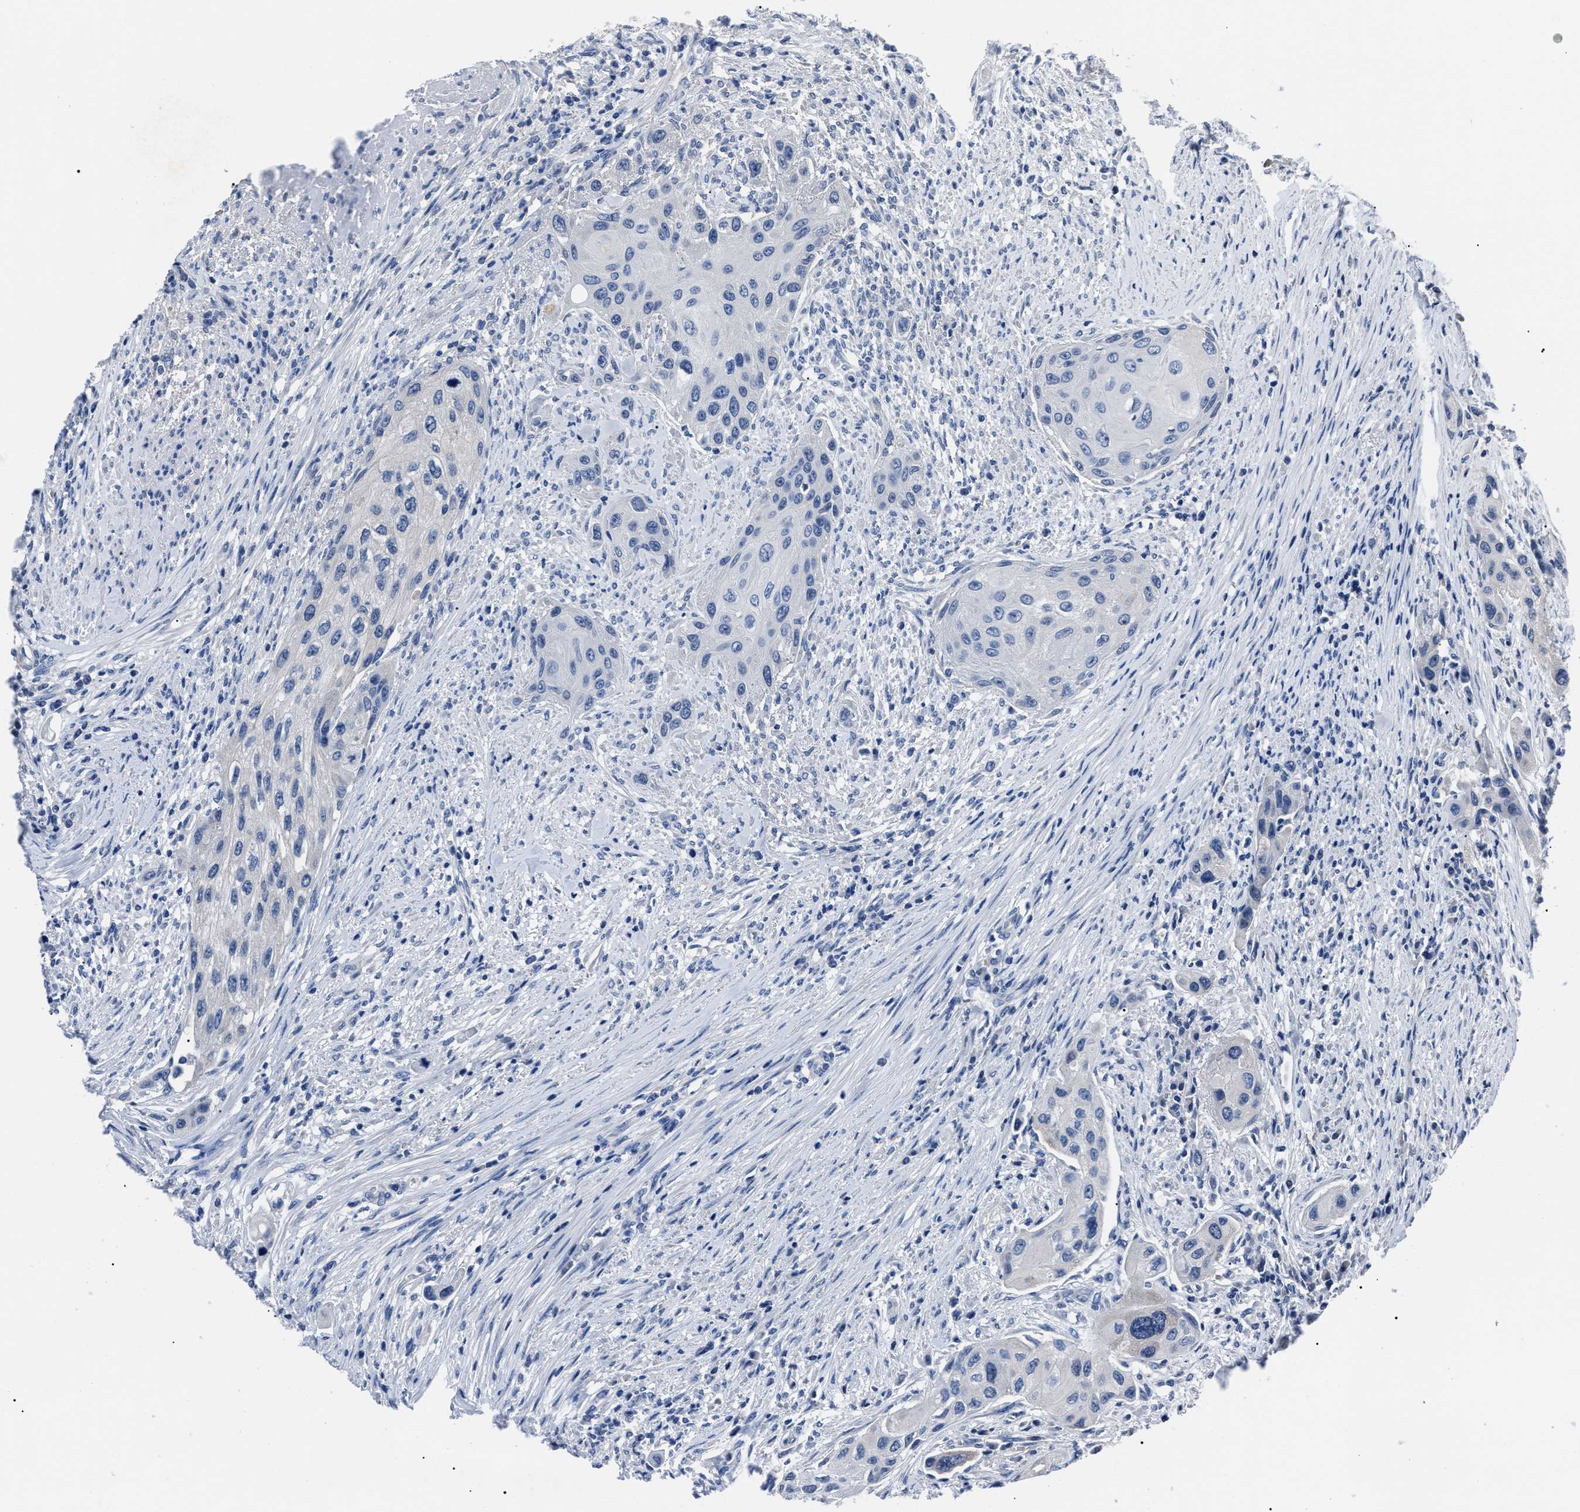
{"staining": {"intensity": "negative", "quantity": "none", "location": "none"}, "tissue": "urothelial cancer", "cell_type": "Tumor cells", "image_type": "cancer", "snomed": [{"axis": "morphology", "description": "Urothelial carcinoma, High grade"}, {"axis": "topography", "description": "Urinary bladder"}], "caption": "Immunohistochemistry (IHC) histopathology image of human urothelial cancer stained for a protein (brown), which exhibits no positivity in tumor cells.", "gene": "LRWD1", "patient": {"sex": "female", "age": 56}}